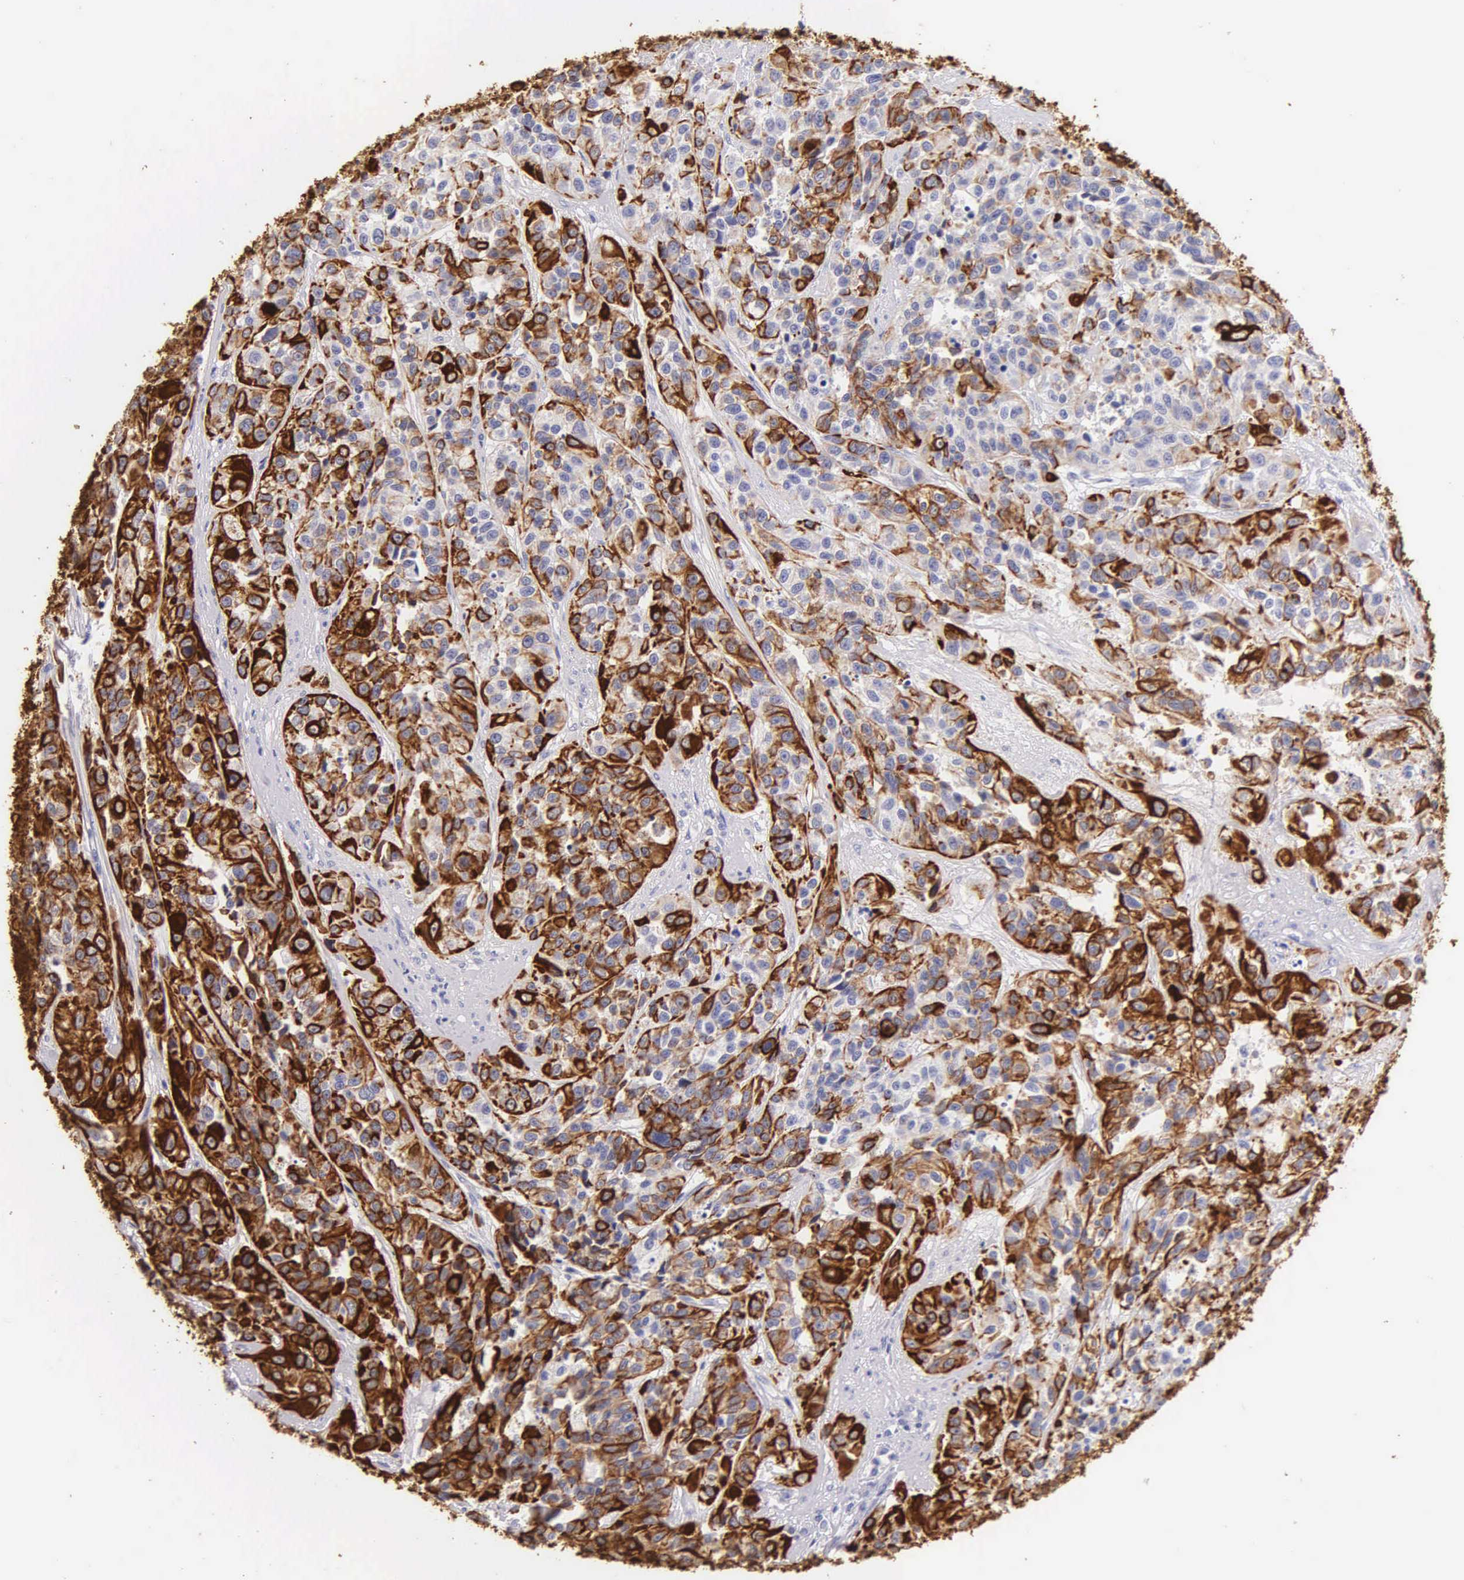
{"staining": {"intensity": "strong", "quantity": "25%-75%", "location": "cytoplasmic/membranous"}, "tissue": "urothelial cancer", "cell_type": "Tumor cells", "image_type": "cancer", "snomed": [{"axis": "morphology", "description": "Urothelial carcinoma, High grade"}, {"axis": "topography", "description": "Urinary bladder"}], "caption": "A histopathology image showing strong cytoplasmic/membranous staining in approximately 25%-75% of tumor cells in urothelial cancer, as visualized by brown immunohistochemical staining.", "gene": "KRT17", "patient": {"sex": "female", "age": 81}}